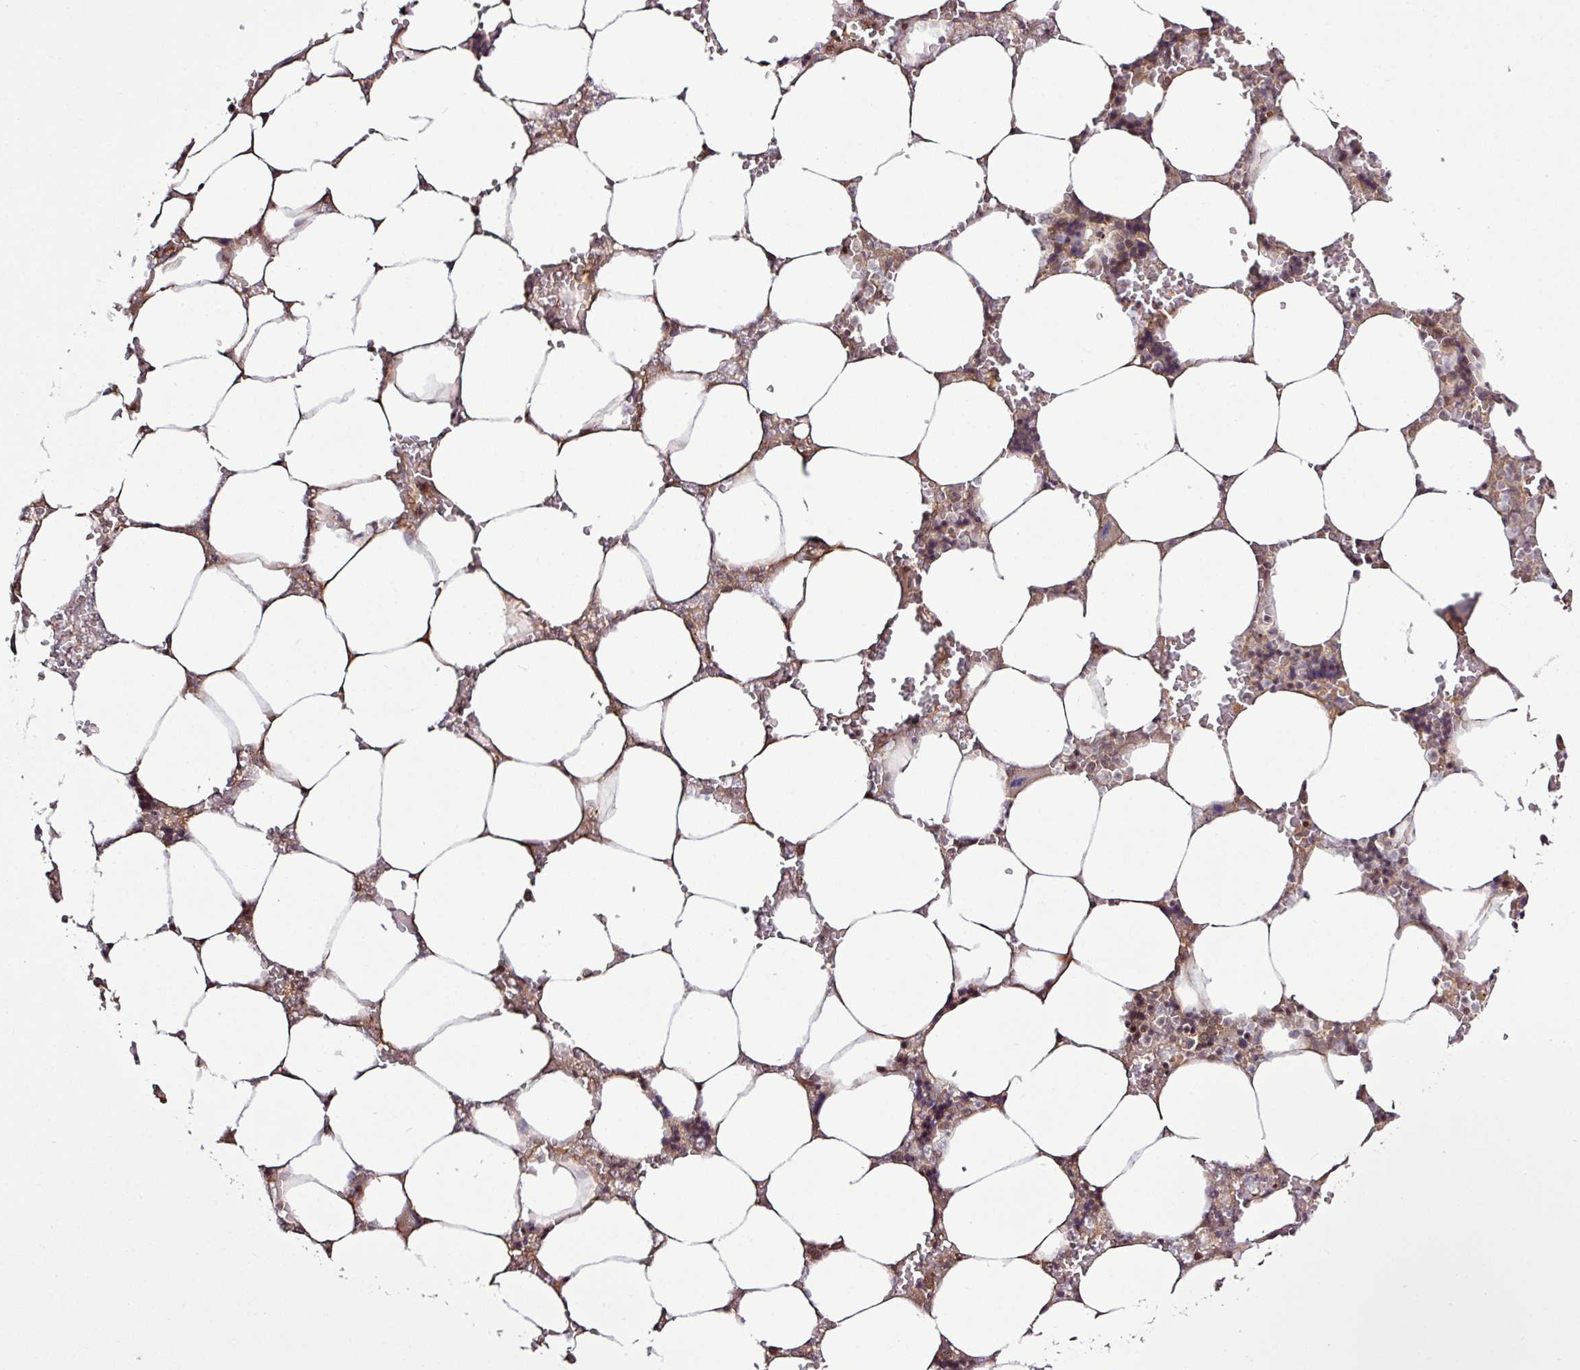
{"staining": {"intensity": "moderate", "quantity": "25%-75%", "location": "cytoplasmic/membranous,nuclear"}, "tissue": "bone marrow", "cell_type": "Hematopoietic cells", "image_type": "normal", "snomed": [{"axis": "morphology", "description": "Normal tissue, NOS"}, {"axis": "topography", "description": "Bone marrow"}], "caption": "Immunohistochemical staining of unremarkable human bone marrow shows 25%-75% levels of moderate cytoplasmic/membranous,nuclear protein staining in approximately 25%-75% of hematopoietic cells.", "gene": "ITPKC", "patient": {"sex": "male", "age": 64}}